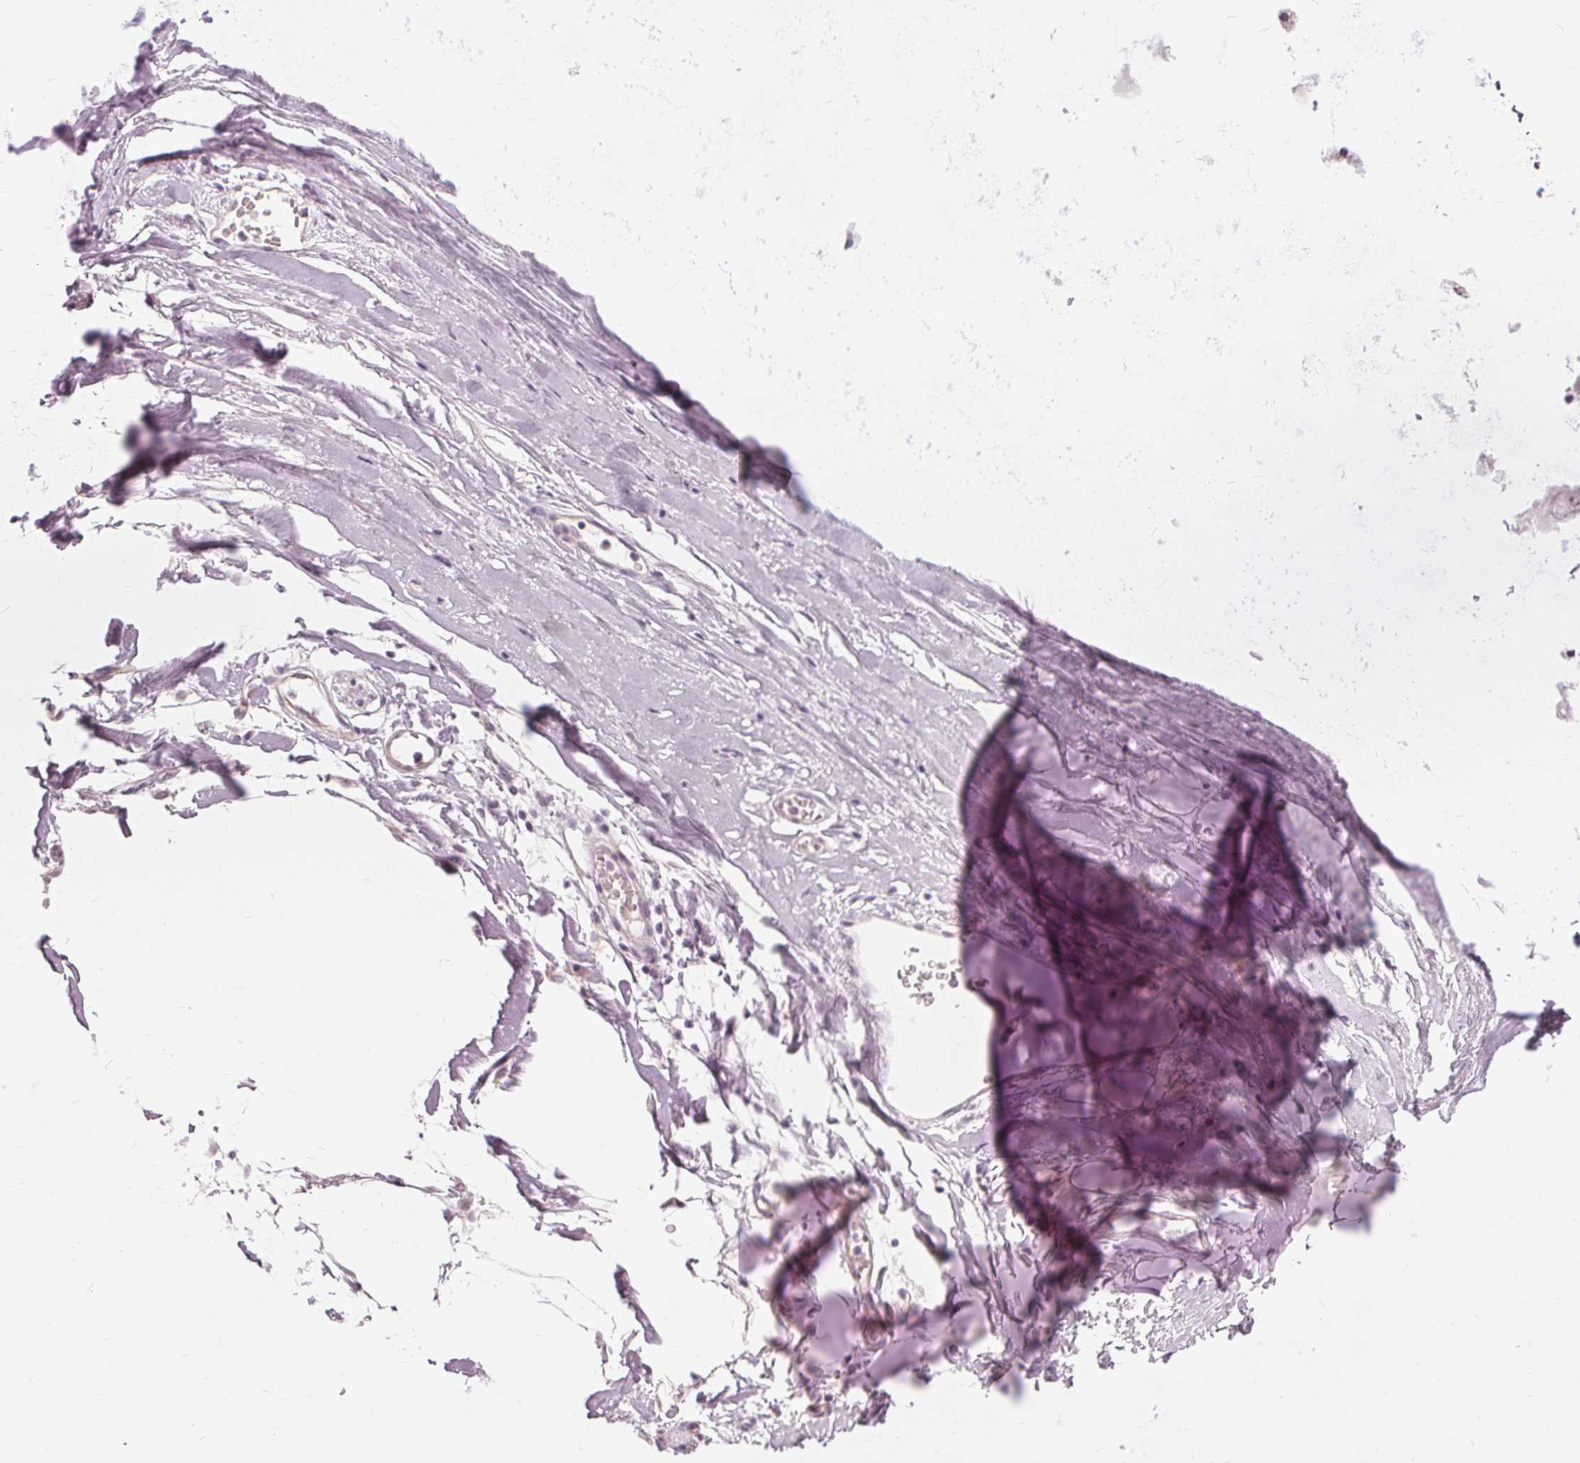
{"staining": {"intensity": "negative", "quantity": "none", "location": "none"}, "tissue": "soft tissue", "cell_type": "Chondrocytes", "image_type": "normal", "snomed": [{"axis": "morphology", "description": "Normal tissue, NOS"}, {"axis": "topography", "description": "Cartilage tissue"}, {"axis": "topography", "description": "Nasopharynx"}, {"axis": "topography", "description": "Thyroid gland"}], "caption": "The image exhibits no staining of chondrocytes in unremarkable soft tissue. (DAB (3,3'-diaminobenzidine) immunohistochemistry (IHC) with hematoxylin counter stain).", "gene": "SFTPD", "patient": {"sex": "male", "age": 63}}